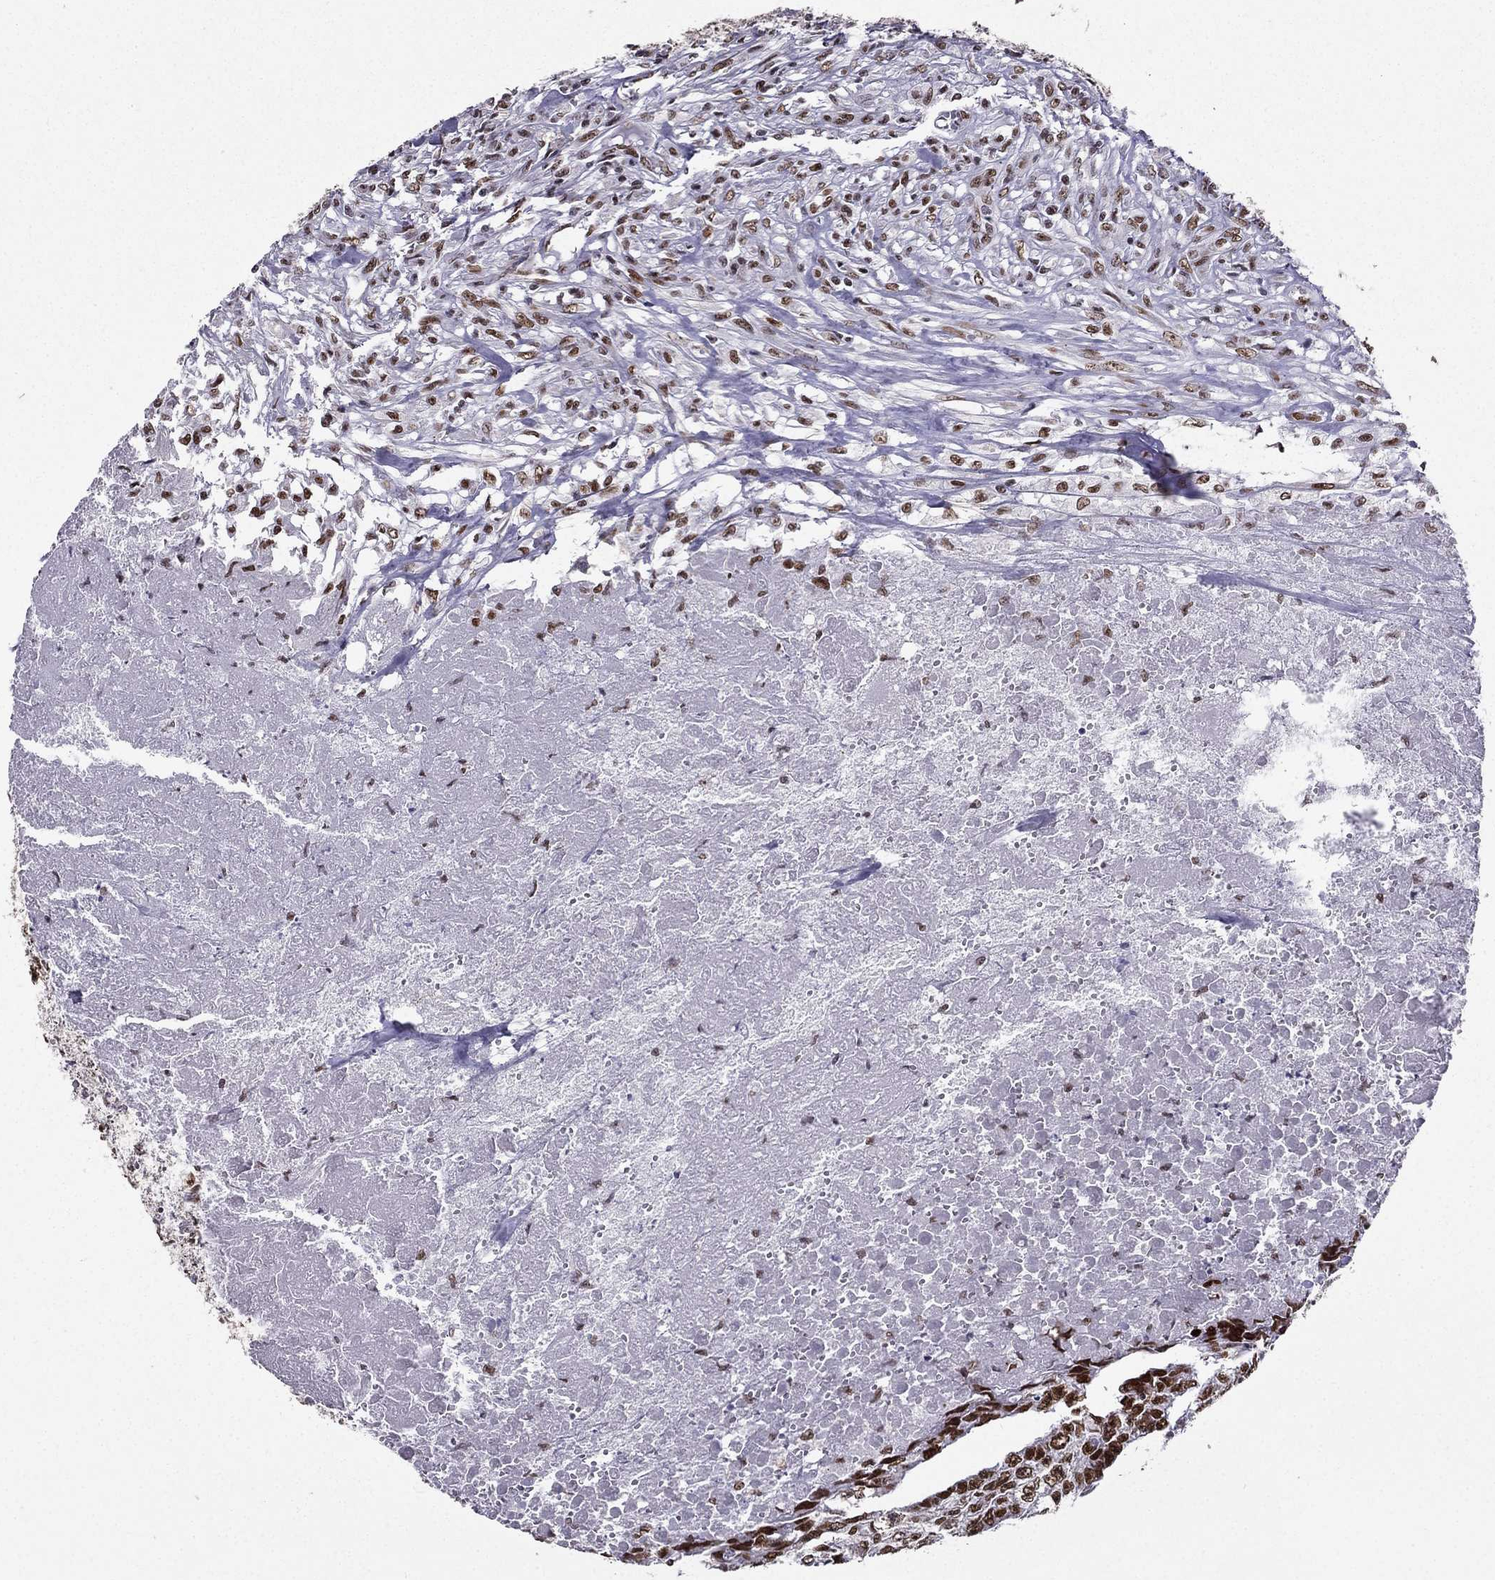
{"staining": {"intensity": "strong", "quantity": "25%-75%", "location": "nuclear"}, "tissue": "testis cancer", "cell_type": "Tumor cells", "image_type": "cancer", "snomed": [{"axis": "morphology", "description": "Carcinoma, Embryonal, NOS"}, {"axis": "morphology", "description": "Teratoma, malignant, NOS"}, {"axis": "topography", "description": "Testis"}], "caption": "This is a histology image of immunohistochemistry (IHC) staining of embryonal carcinoma (testis), which shows strong expression in the nuclear of tumor cells.", "gene": "ZNF420", "patient": {"sex": "male", "age": 24}}